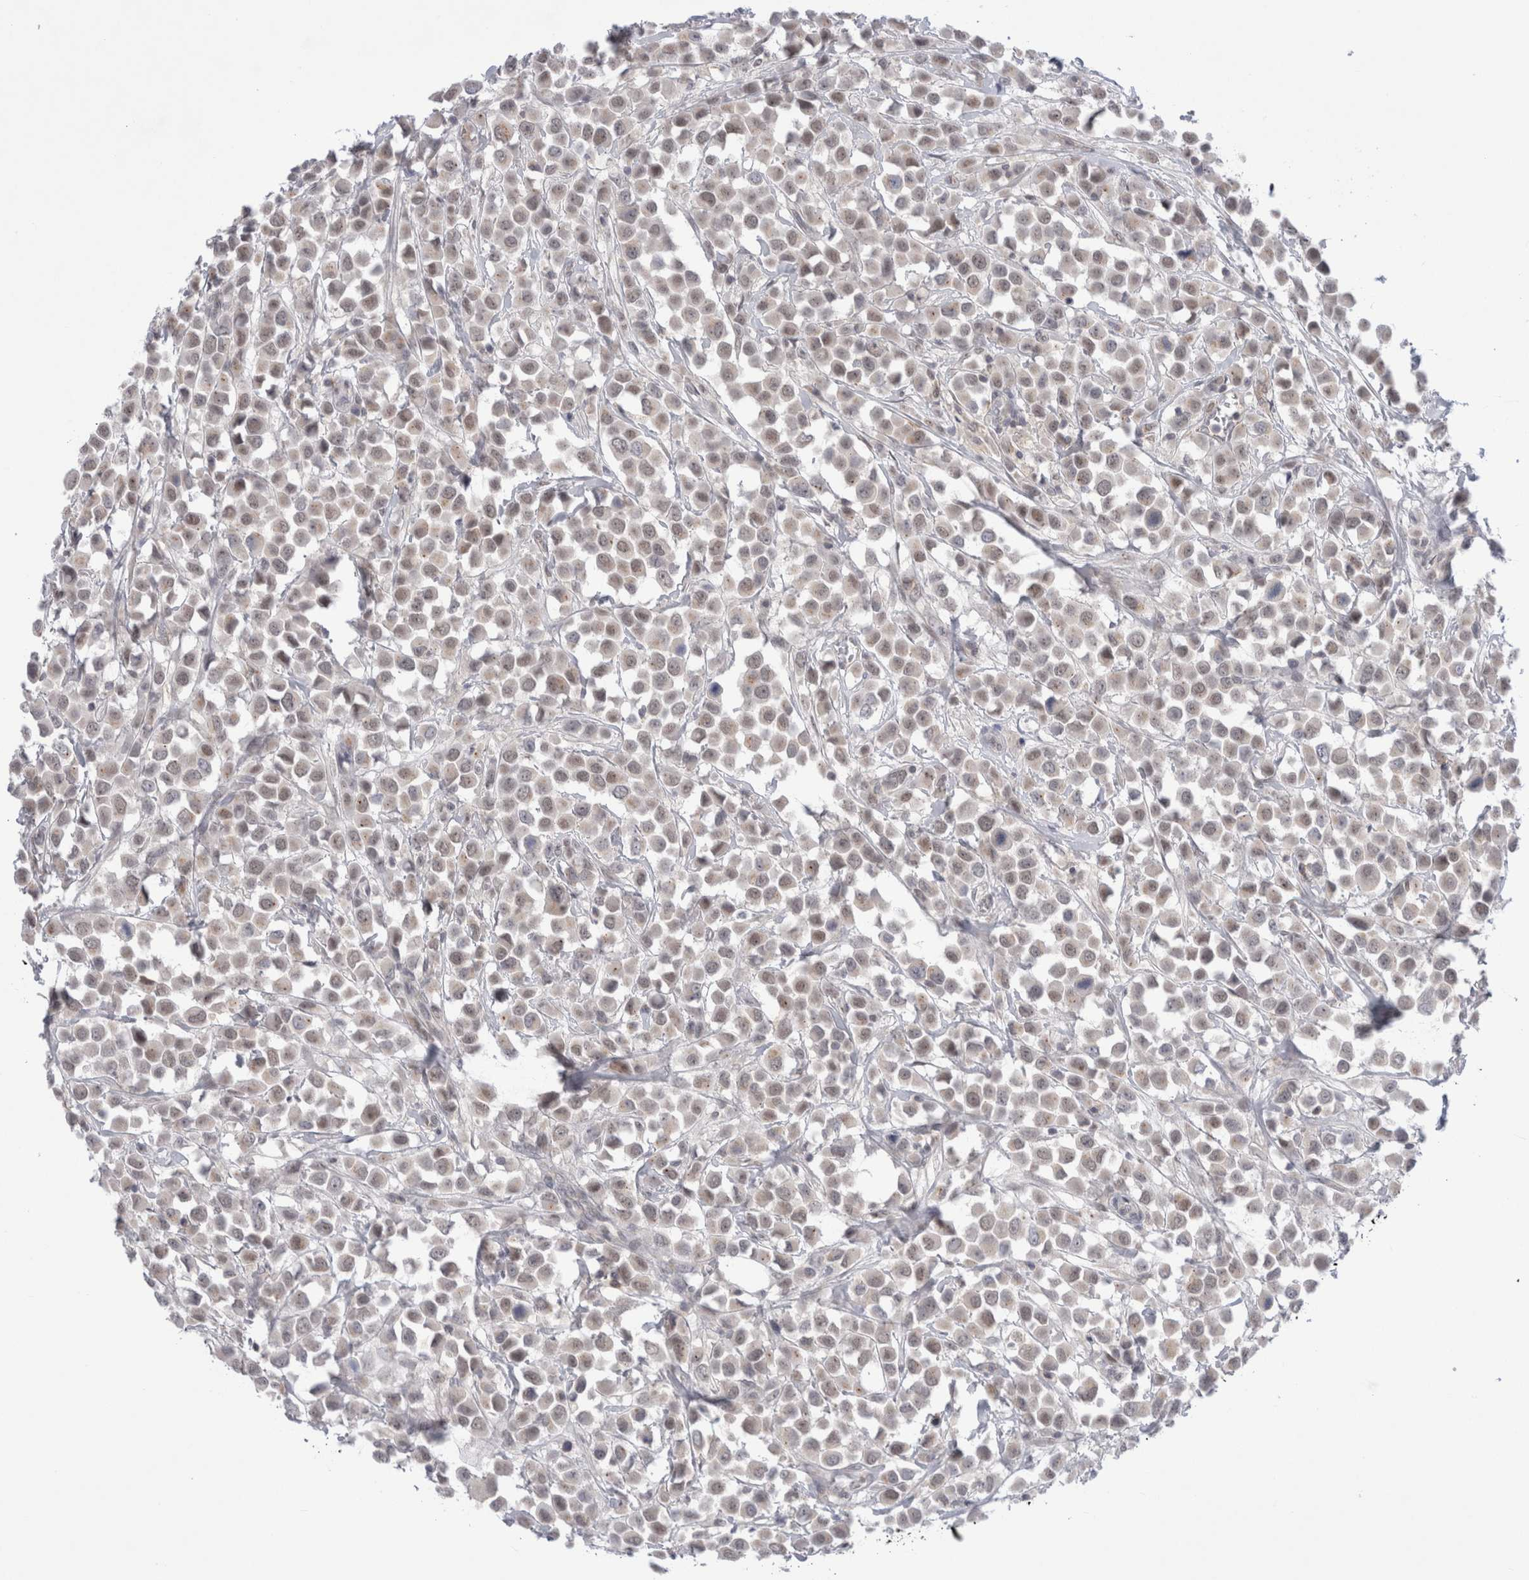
{"staining": {"intensity": "weak", "quantity": ">75%", "location": "nuclear"}, "tissue": "breast cancer", "cell_type": "Tumor cells", "image_type": "cancer", "snomed": [{"axis": "morphology", "description": "Duct carcinoma"}, {"axis": "topography", "description": "Breast"}], "caption": "Immunohistochemical staining of human breast cancer reveals low levels of weak nuclear staining in about >75% of tumor cells. Using DAB (brown) and hematoxylin (blue) stains, captured at high magnification using brightfield microscopy.", "gene": "CERS5", "patient": {"sex": "female", "age": 61}}